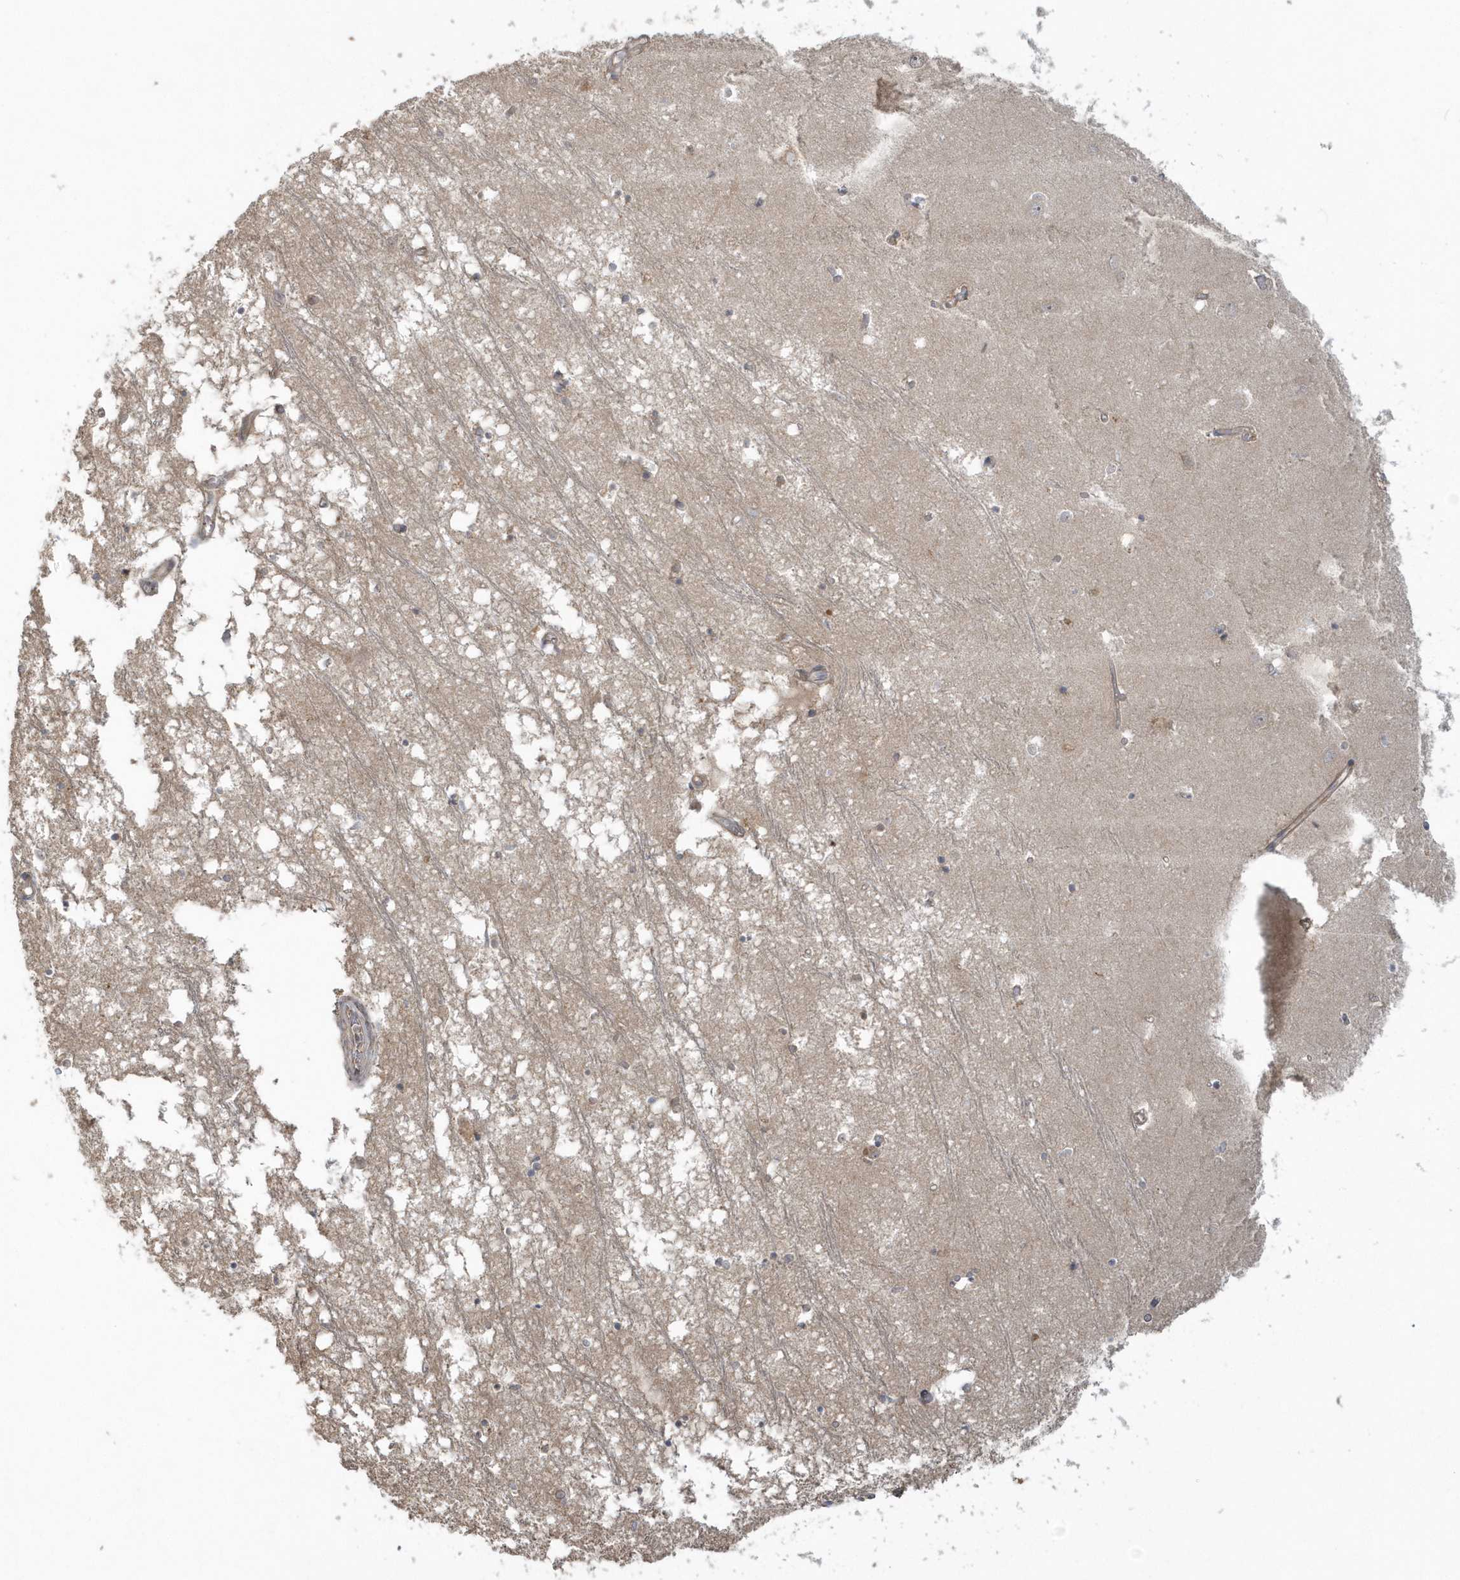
{"staining": {"intensity": "negative", "quantity": "none", "location": "none"}, "tissue": "hippocampus", "cell_type": "Glial cells", "image_type": "normal", "snomed": [{"axis": "morphology", "description": "Normal tissue, NOS"}, {"axis": "topography", "description": "Hippocampus"}], "caption": "A photomicrograph of hippocampus stained for a protein shows no brown staining in glial cells. (DAB (3,3'-diaminobenzidine) IHC, high magnification).", "gene": "THG1L", "patient": {"sex": "male", "age": 70}}